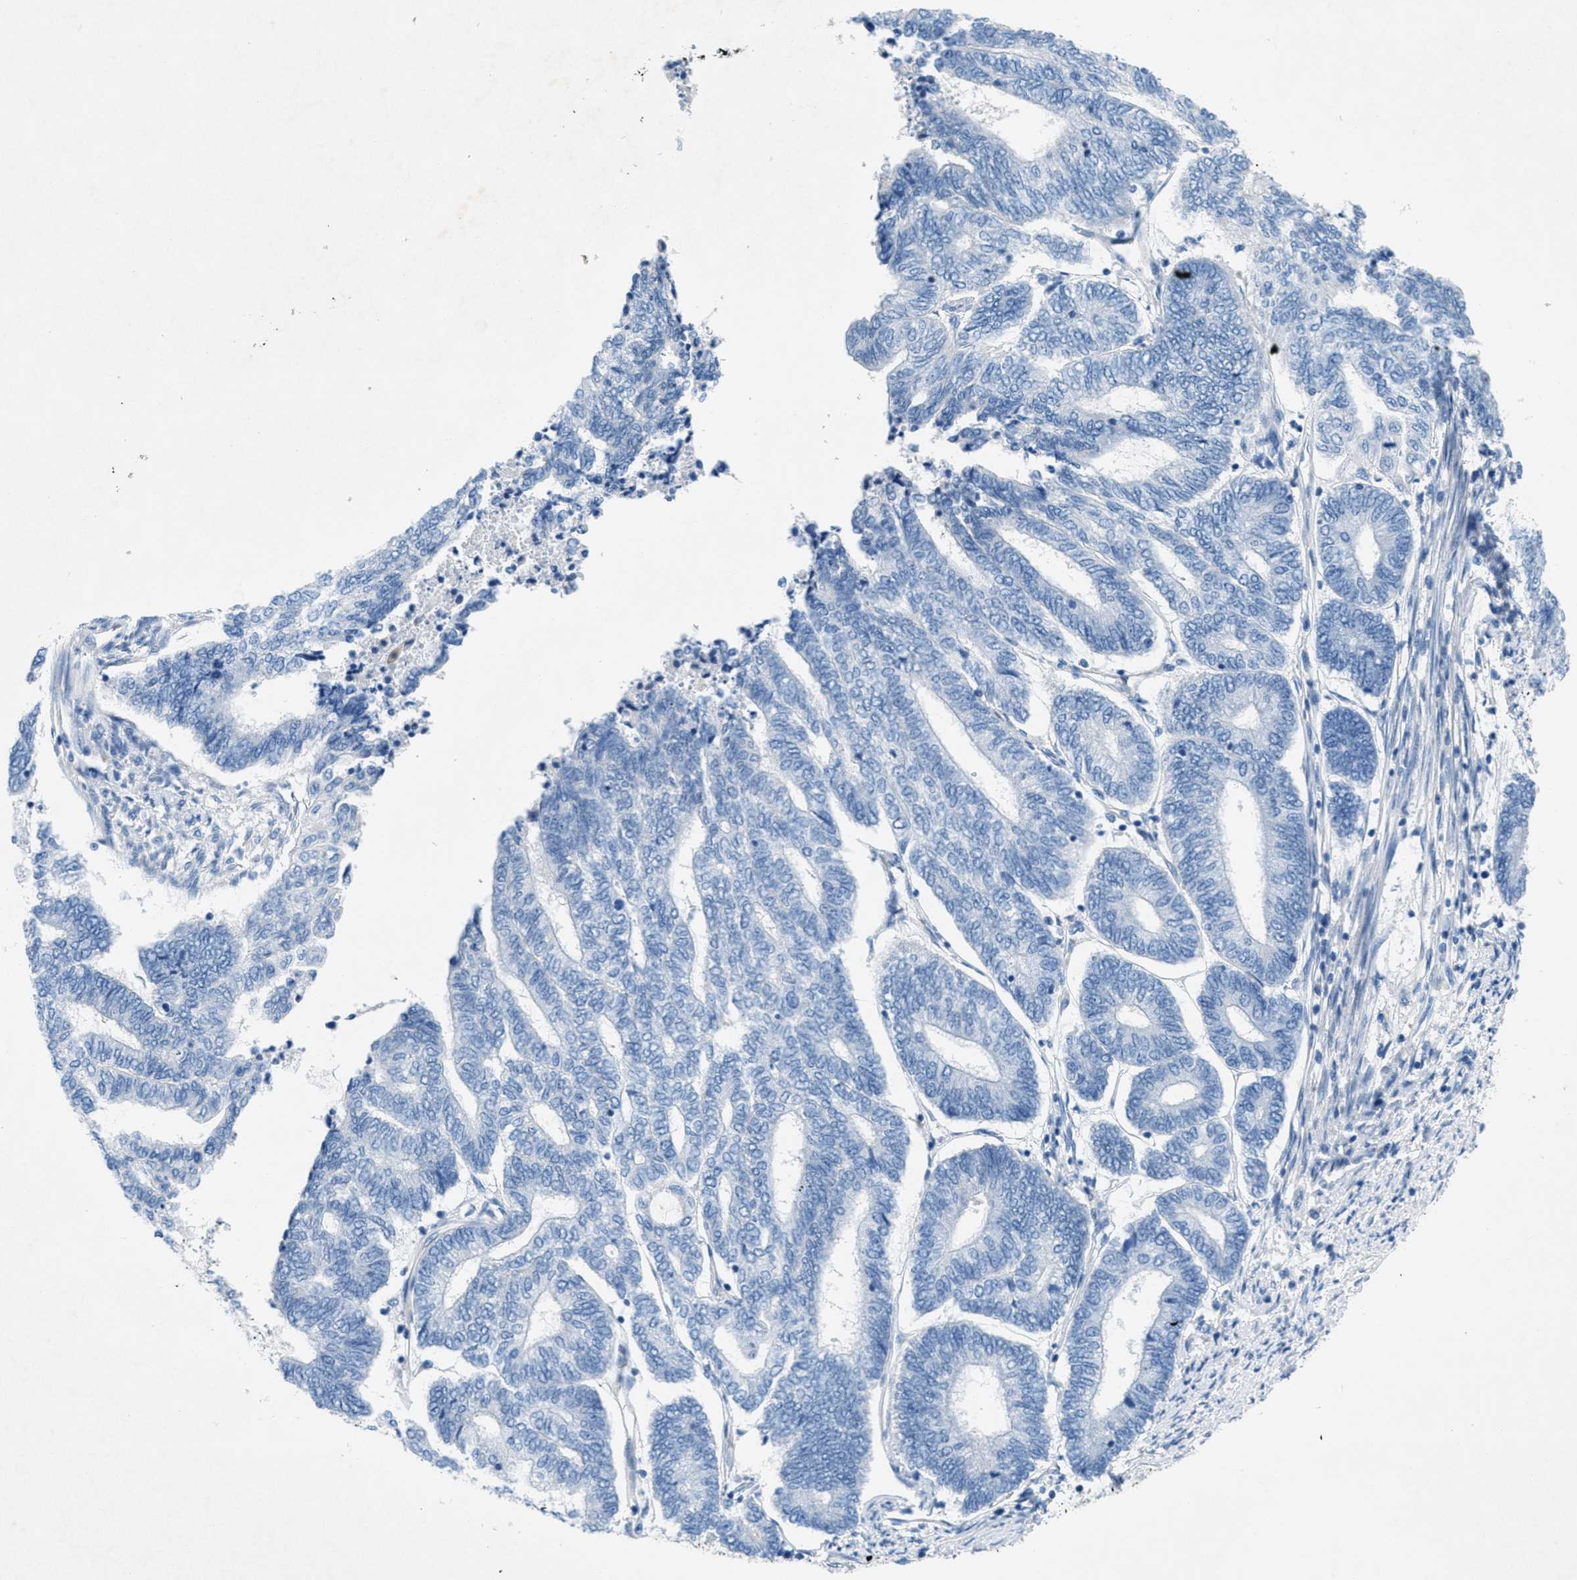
{"staining": {"intensity": "negative", "quantity": "none", "location": "none"}, "tissue": "endometrial cancer", "cell_type": "Tumor cells", "image_type": "cancer", "snomed": [{"axis": "morphology", "description": "Adenocarcinoma, NOS"}, {"axis": "topography", "description": "Uterus"}, {"axis": "topography", "description": "Endometrium"}], "caption": "Tumor cells show no significant protein staining in adenocarcinoma (endometrial). (DAB immunohistochemistry (IHC) visualized using brightfield microscopy, high magnification).", "gene": "GALNT17", "patient": {"sex": "female", "age": 70}}